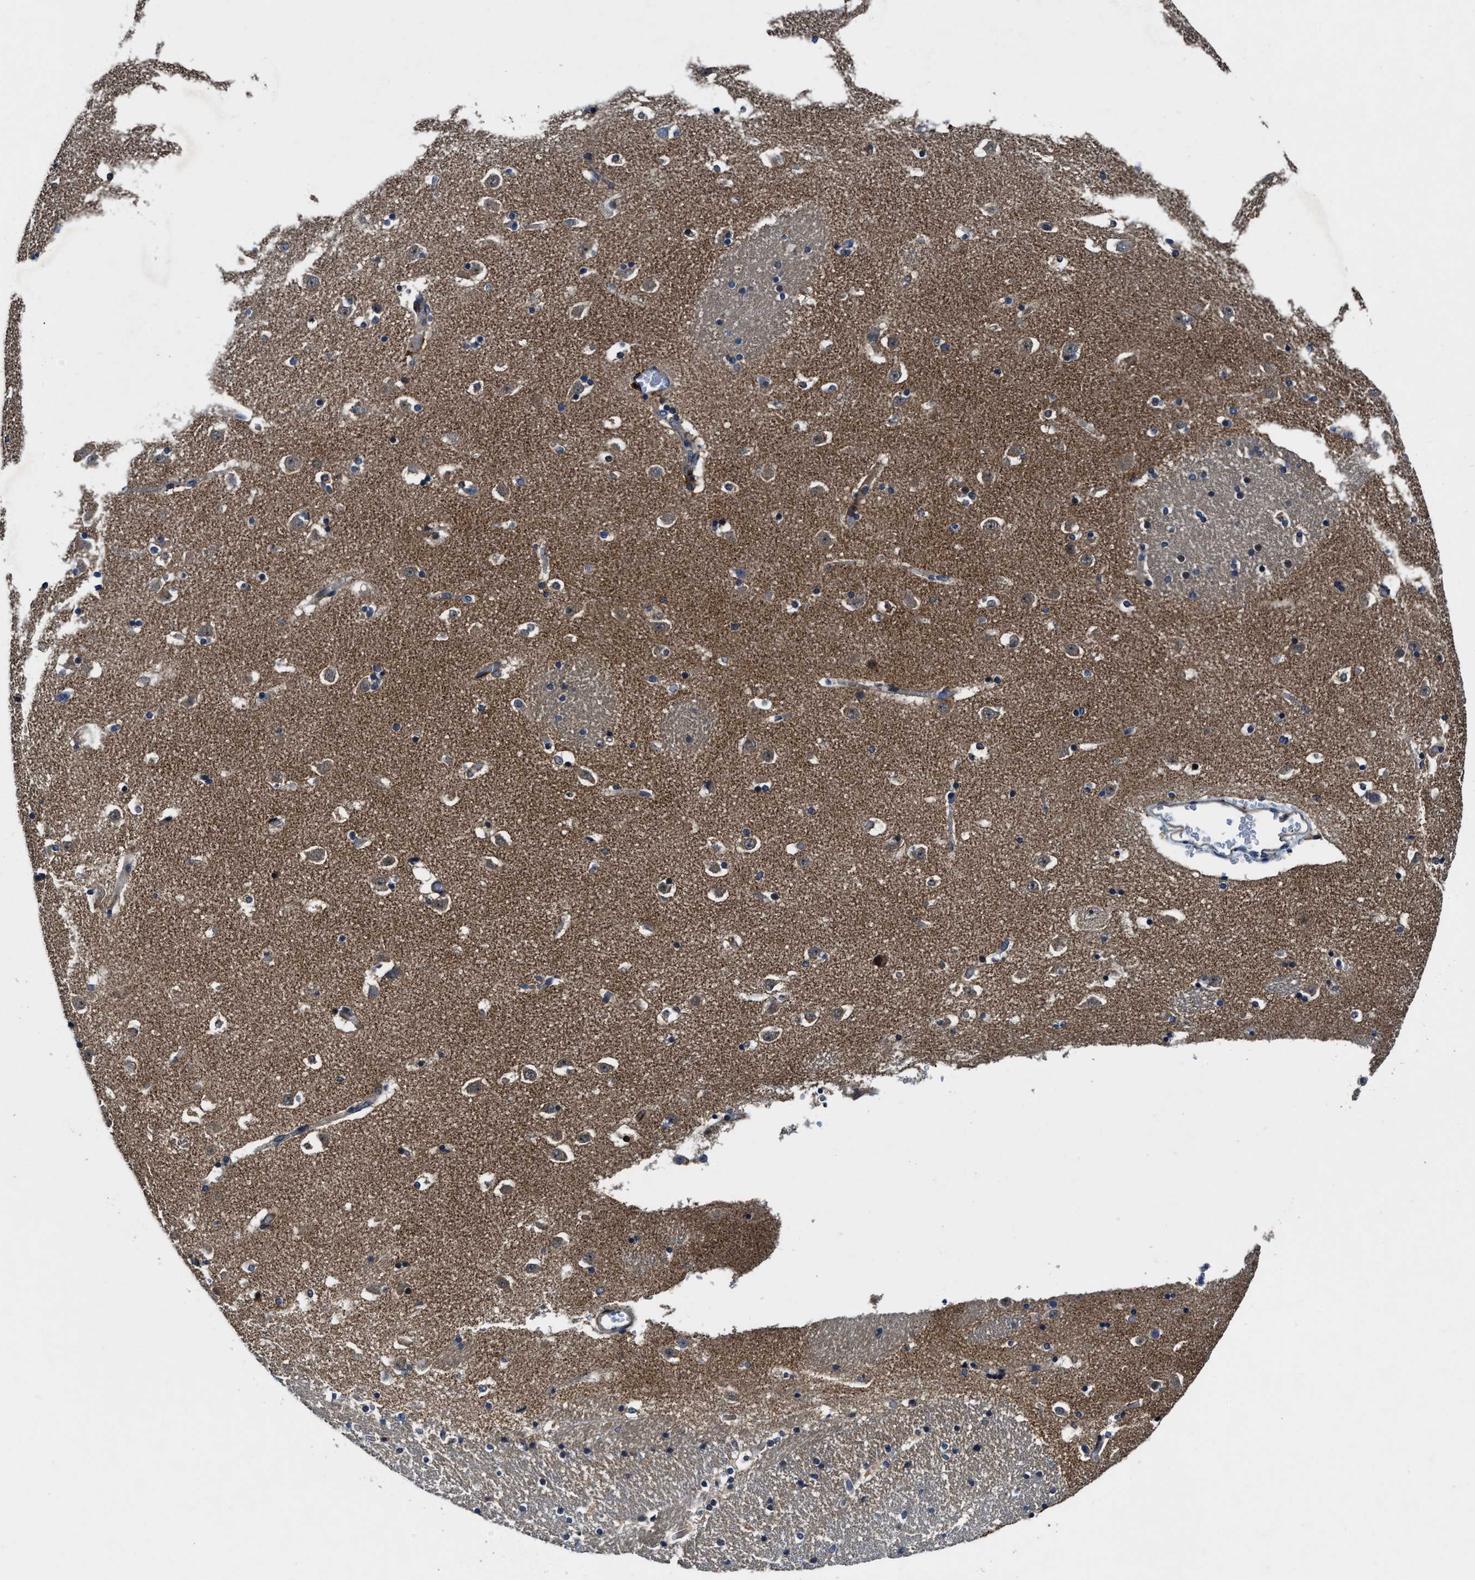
{"staining": {"intensity": "weak", "quantity": "25%-75%", "location": "cytoplasmic/membranous"}, "tissue": "caudate", "cell_type": "Glial cells", "image_type": "normal", "snomed": [{"axis": "morphology", "description": "Normal tissue, NOS"}, {"axis": "topography", "description": "Lateral ventricle wall"}], "caption": "Protein staining of benign caudate demonstrates weak cytoplasmic/membranous expression in approximately 25%-75% of glial cells. (Stains: DAB in brown, nuclei in blue, Microscopy: brightfield microscopy at high magnification).", "gene": "PTAR1", "patient": {"sex": "male", "age": 45}}